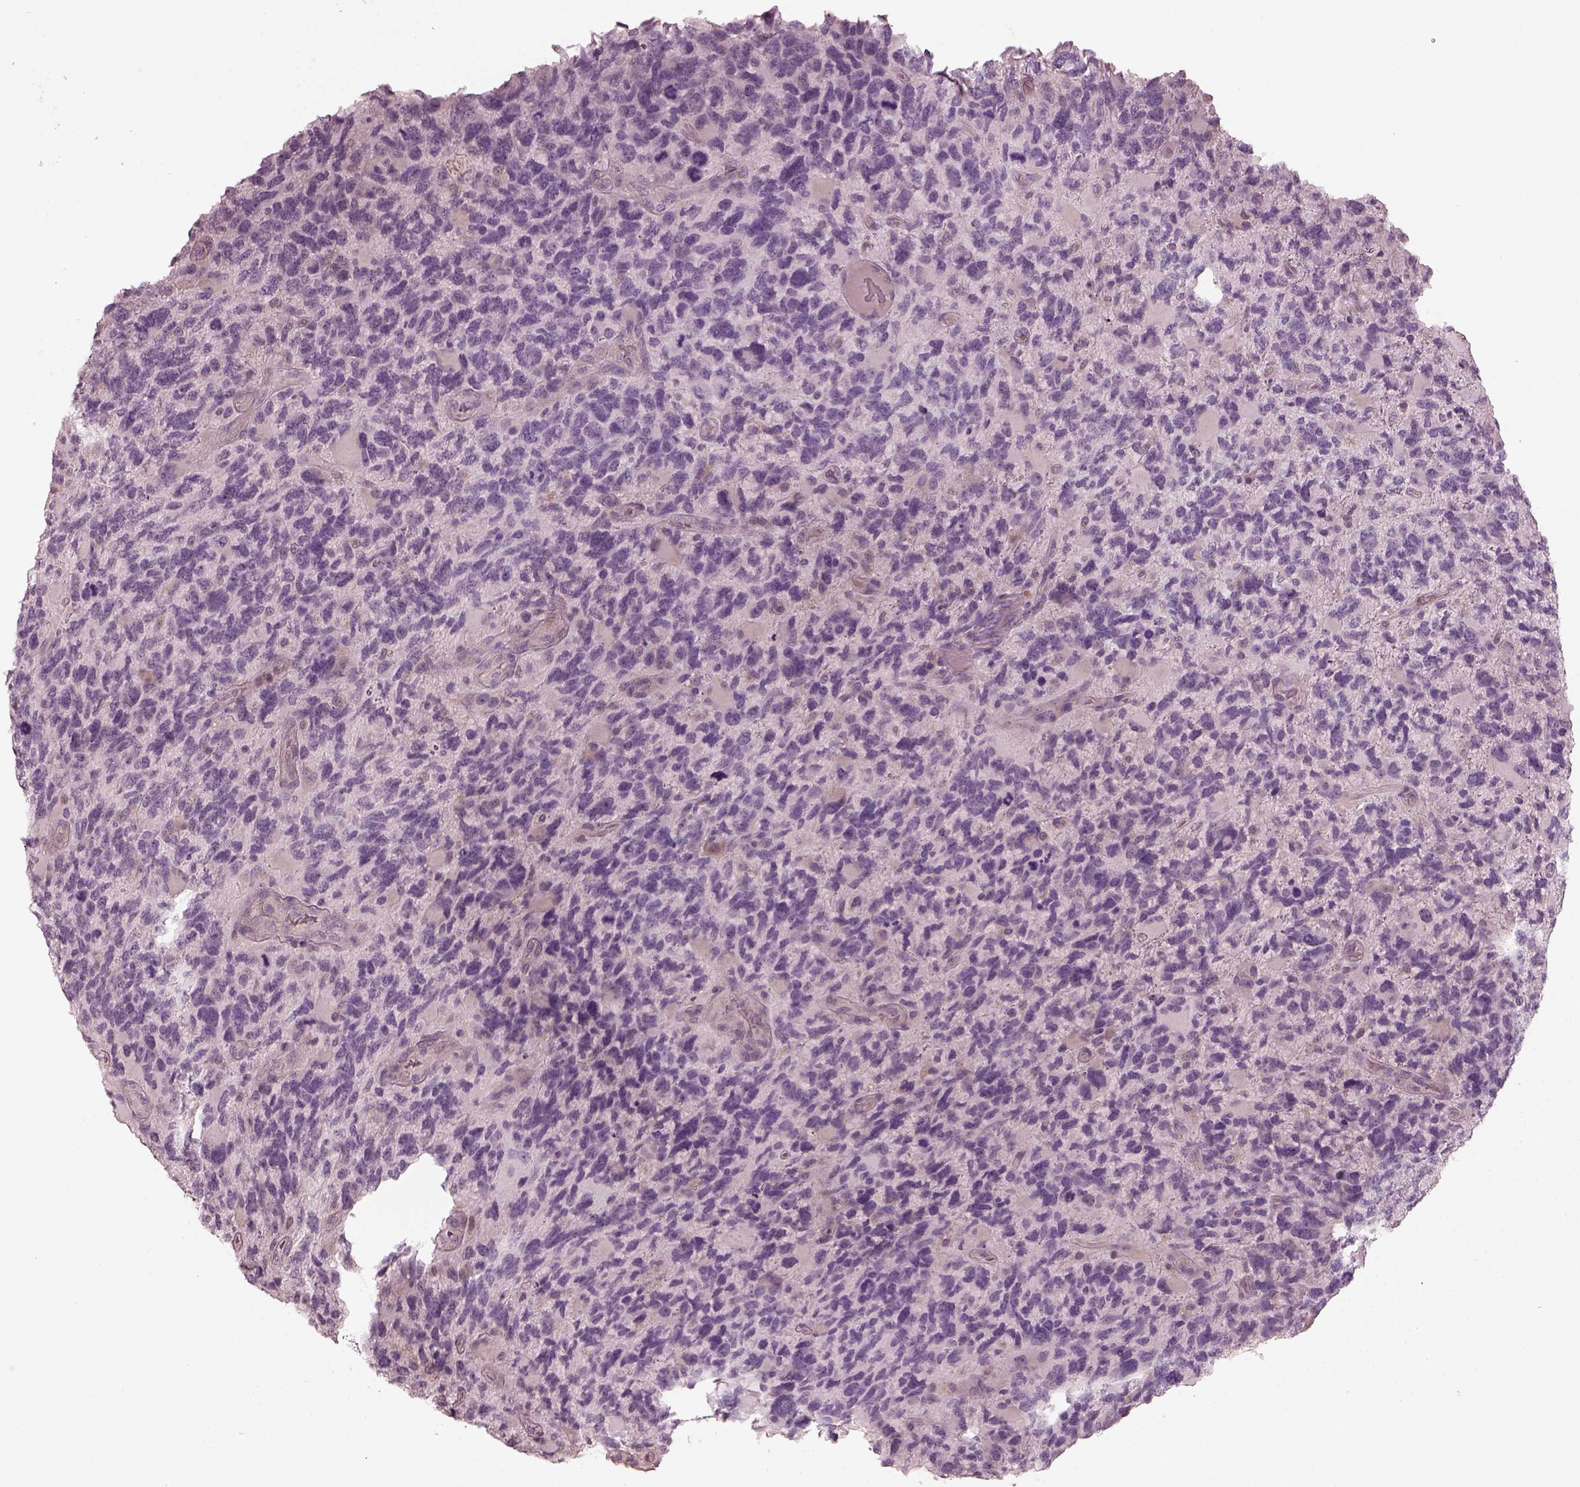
{"staining": {"intensity": "negative", "quantity": "none", "location": "none"}, "tissue": "glioma", "cell_type": "Tumor cells", "image_type": "cancer", "snomed": [{"axis": "morphology", "description": "Glioma, malignant, High grade"}, {"axis": "topography", "description": "Brain"}], "caption": "Immunohistochemistry (IHC) image of human glioma stained for a protein (brown), which exhibits no positivity in tumor cells. (DAB immunohistochemistry (IHC) visualized using brightfield microscopy, high magnification).", "gene": "OPTC", "patient": {"sex": "female", "age": 71}}